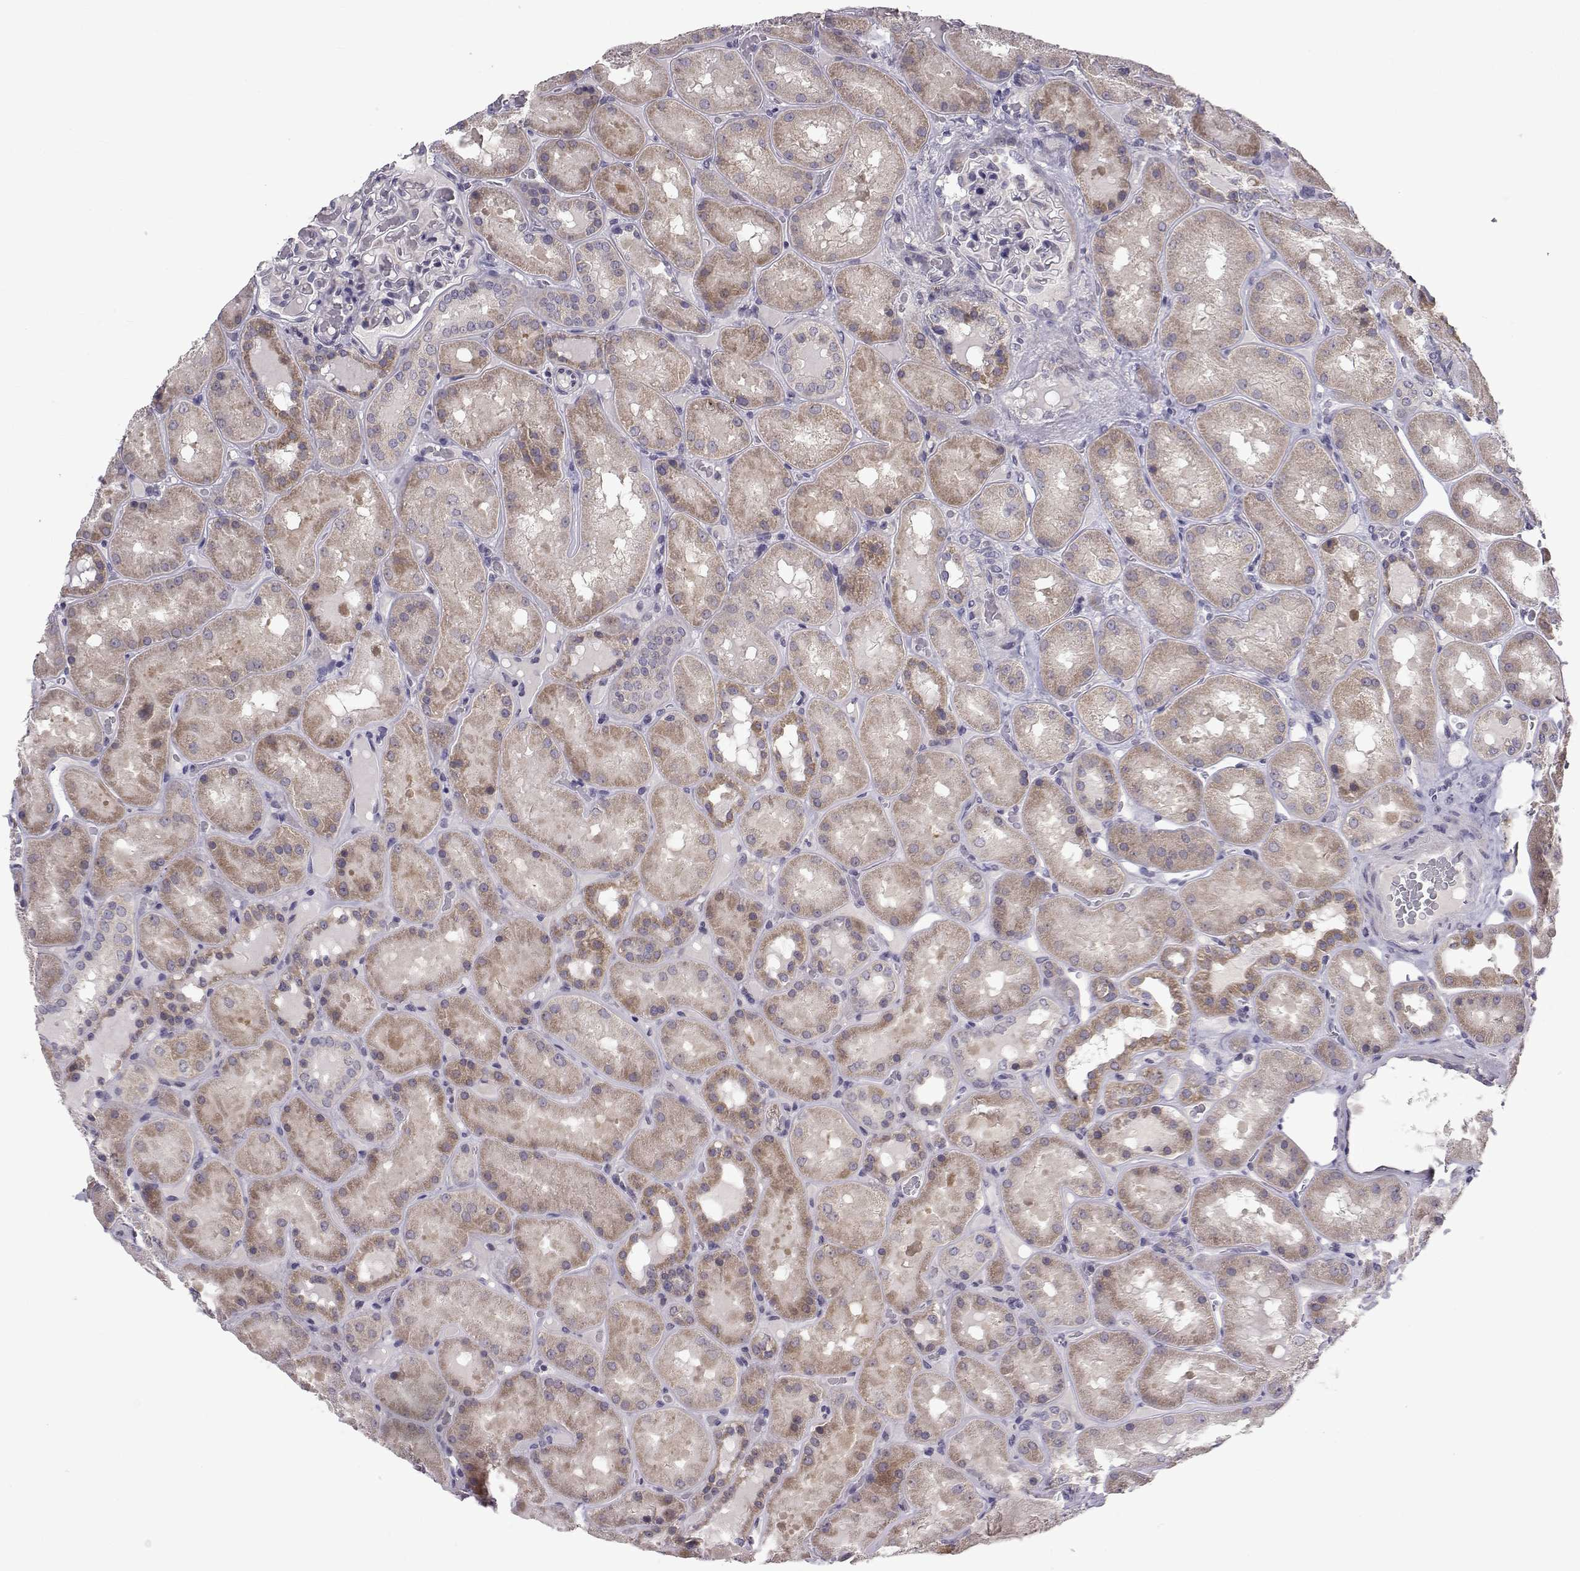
{"staining": {"intensity": "negative", "quantity": "none", "location": "none"}, "tissue": "kidney", "cell_type": "Cells in glomeruli", "image_type": "normal", "snomed": [{"axis": "morphology", "description": "Normal tissue, NOS"}, {"axis": "topography", "description": "Kidney"}], "caption": "The image exhibits no significant expression in cells in glomeruli of kidney. The staining was performed using DAB to visualize the protein expression in brown, while the nuclei were stained in blue with hematoxylin (Magnification: 20x).", "gene": "PEX5L", "patient": {"sex": "male", "age": 73}}